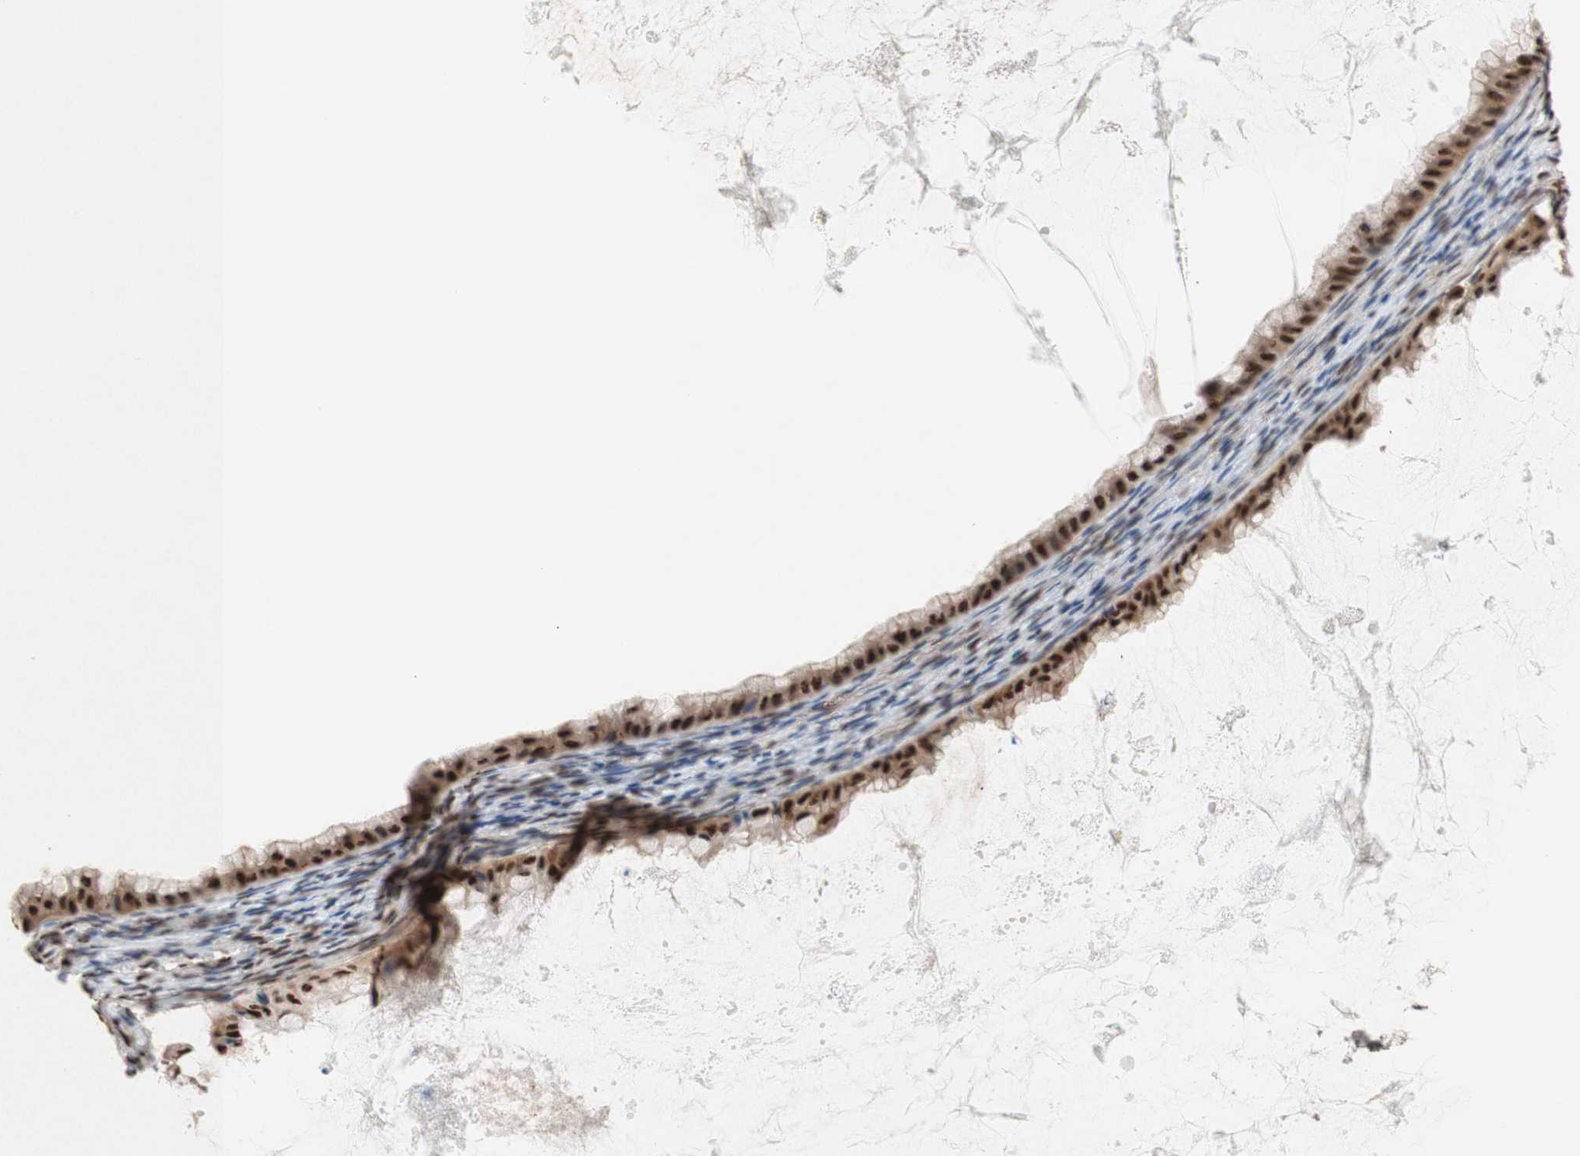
{"staining": {"intensity": "strong", "quantity": ">75%", "location": "nuclear"}, "tissue": "ovarian cancer", "cell_type": "Tumor cells", "image_type": "cancer", "snomed": [{"axis": "morphology", "description": "Cystadenocarcinoma, mucinous, NOS"}, {"axis": "topography", "description": "Ovary"}], "caption": "Protein analysis of ovarian cancer tissue reveals strong nuclear staining in about >75% of tumor cells. The staining is performed using DAB brown chromogen to label protein expression. The nuclei are counter-stained blue using hematoxylin.", "gene": "TLE1", "patient": {"sex": "female", "age": 61}}